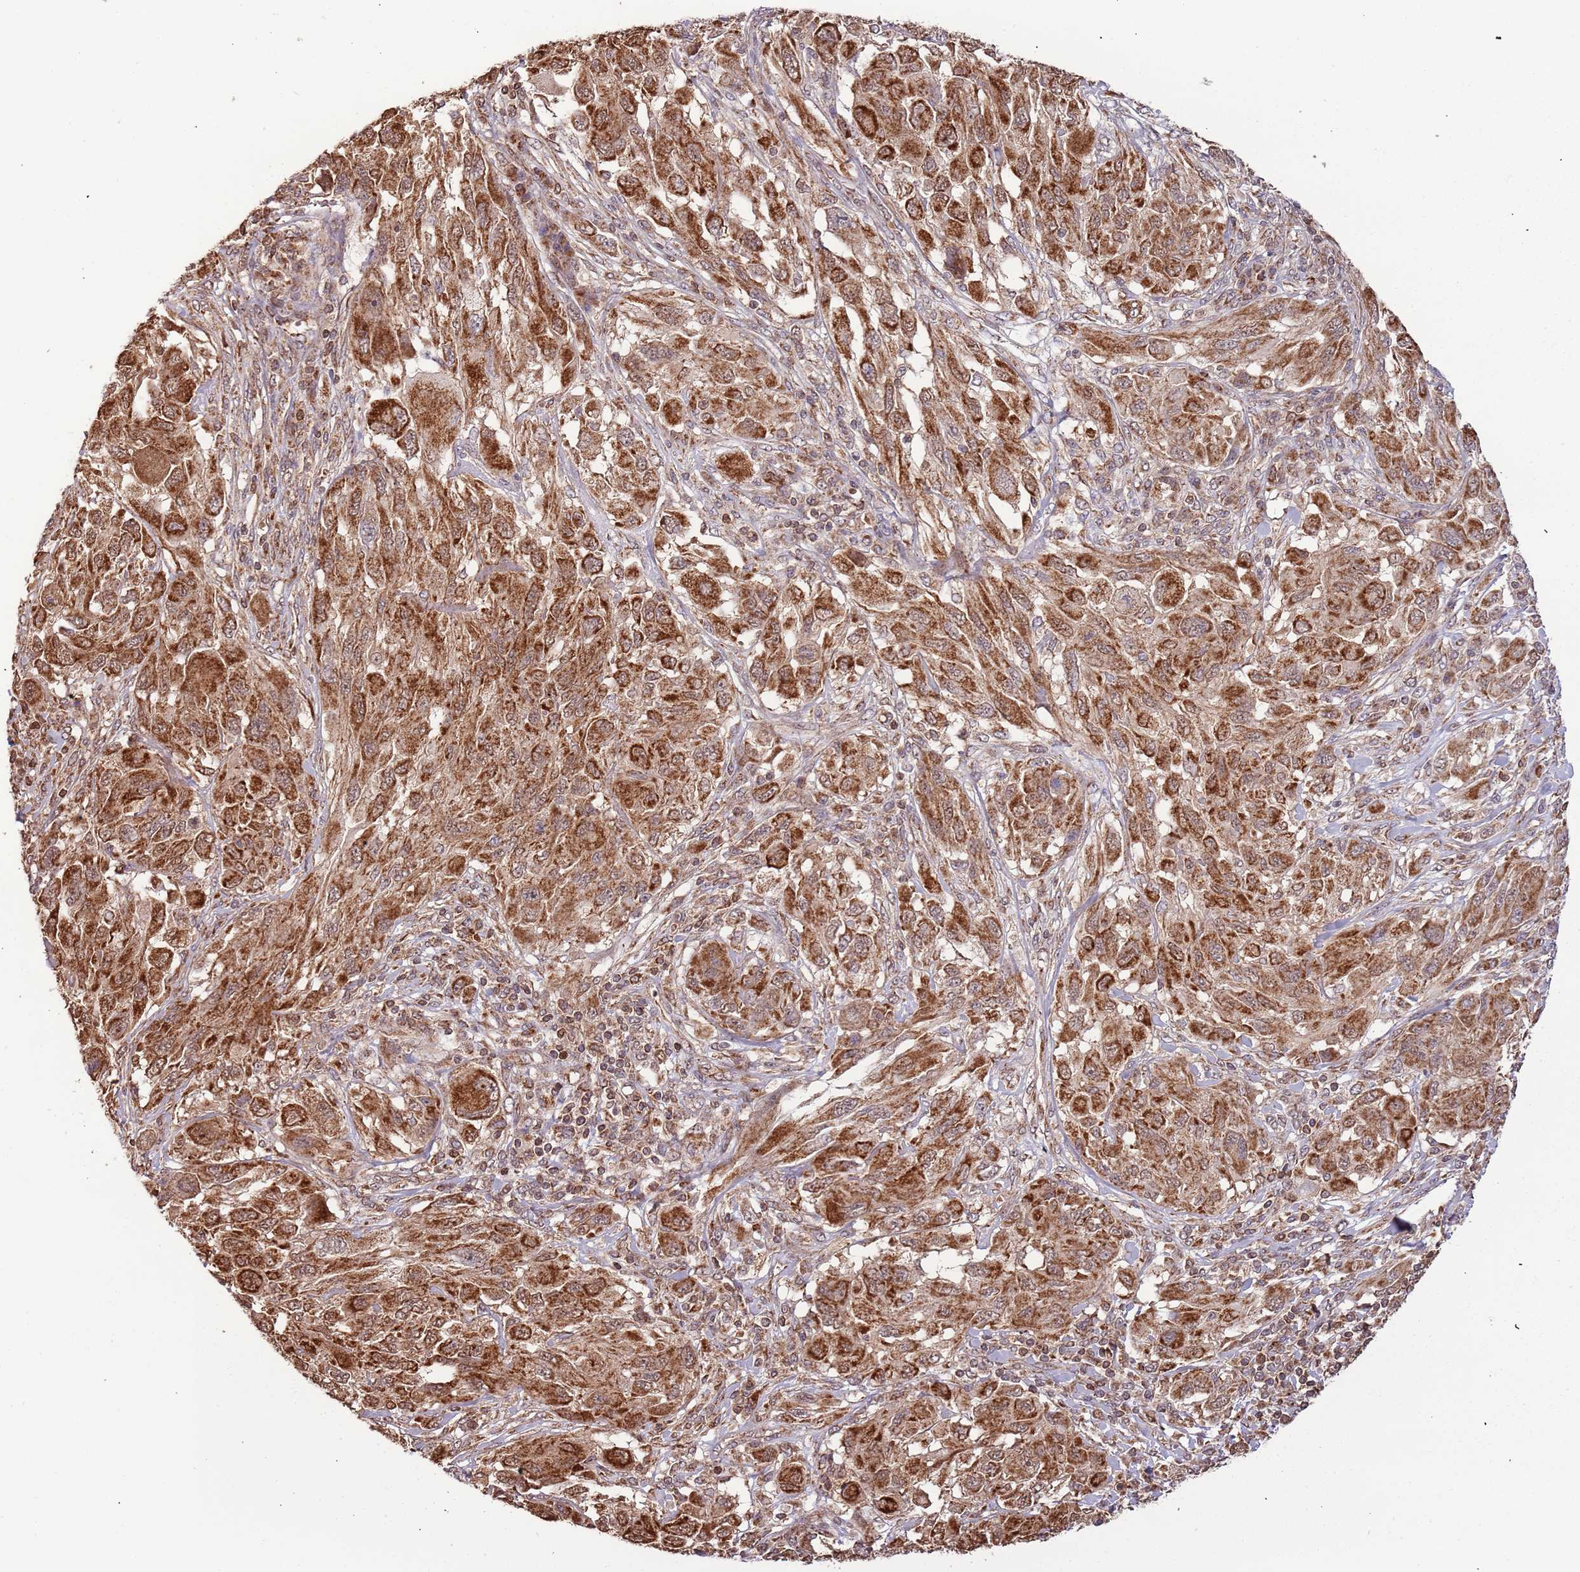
{"staining": {"intensity": "strong", "quantity": ">75%", "location": "cytoplasmic/membranous"}, "tissue": "melanoma", "cell_type": "Tumor cells", "image_type": "cancer", "snomed": [{"axis": "morphology", "description": "Malignant melanoma, NOS"}, {"axis": "topography", "description": "Skin"}], "caption": "Immunohistochemistry (IHC) image of malignant melanoma stained for a protein (brown), which reveals high levels of strong cytoplasmic/membranous positivity in approximately >75% of tumor cells.", "gene": "IL17RD", "patient": {"sex": "female", "age": 91}}